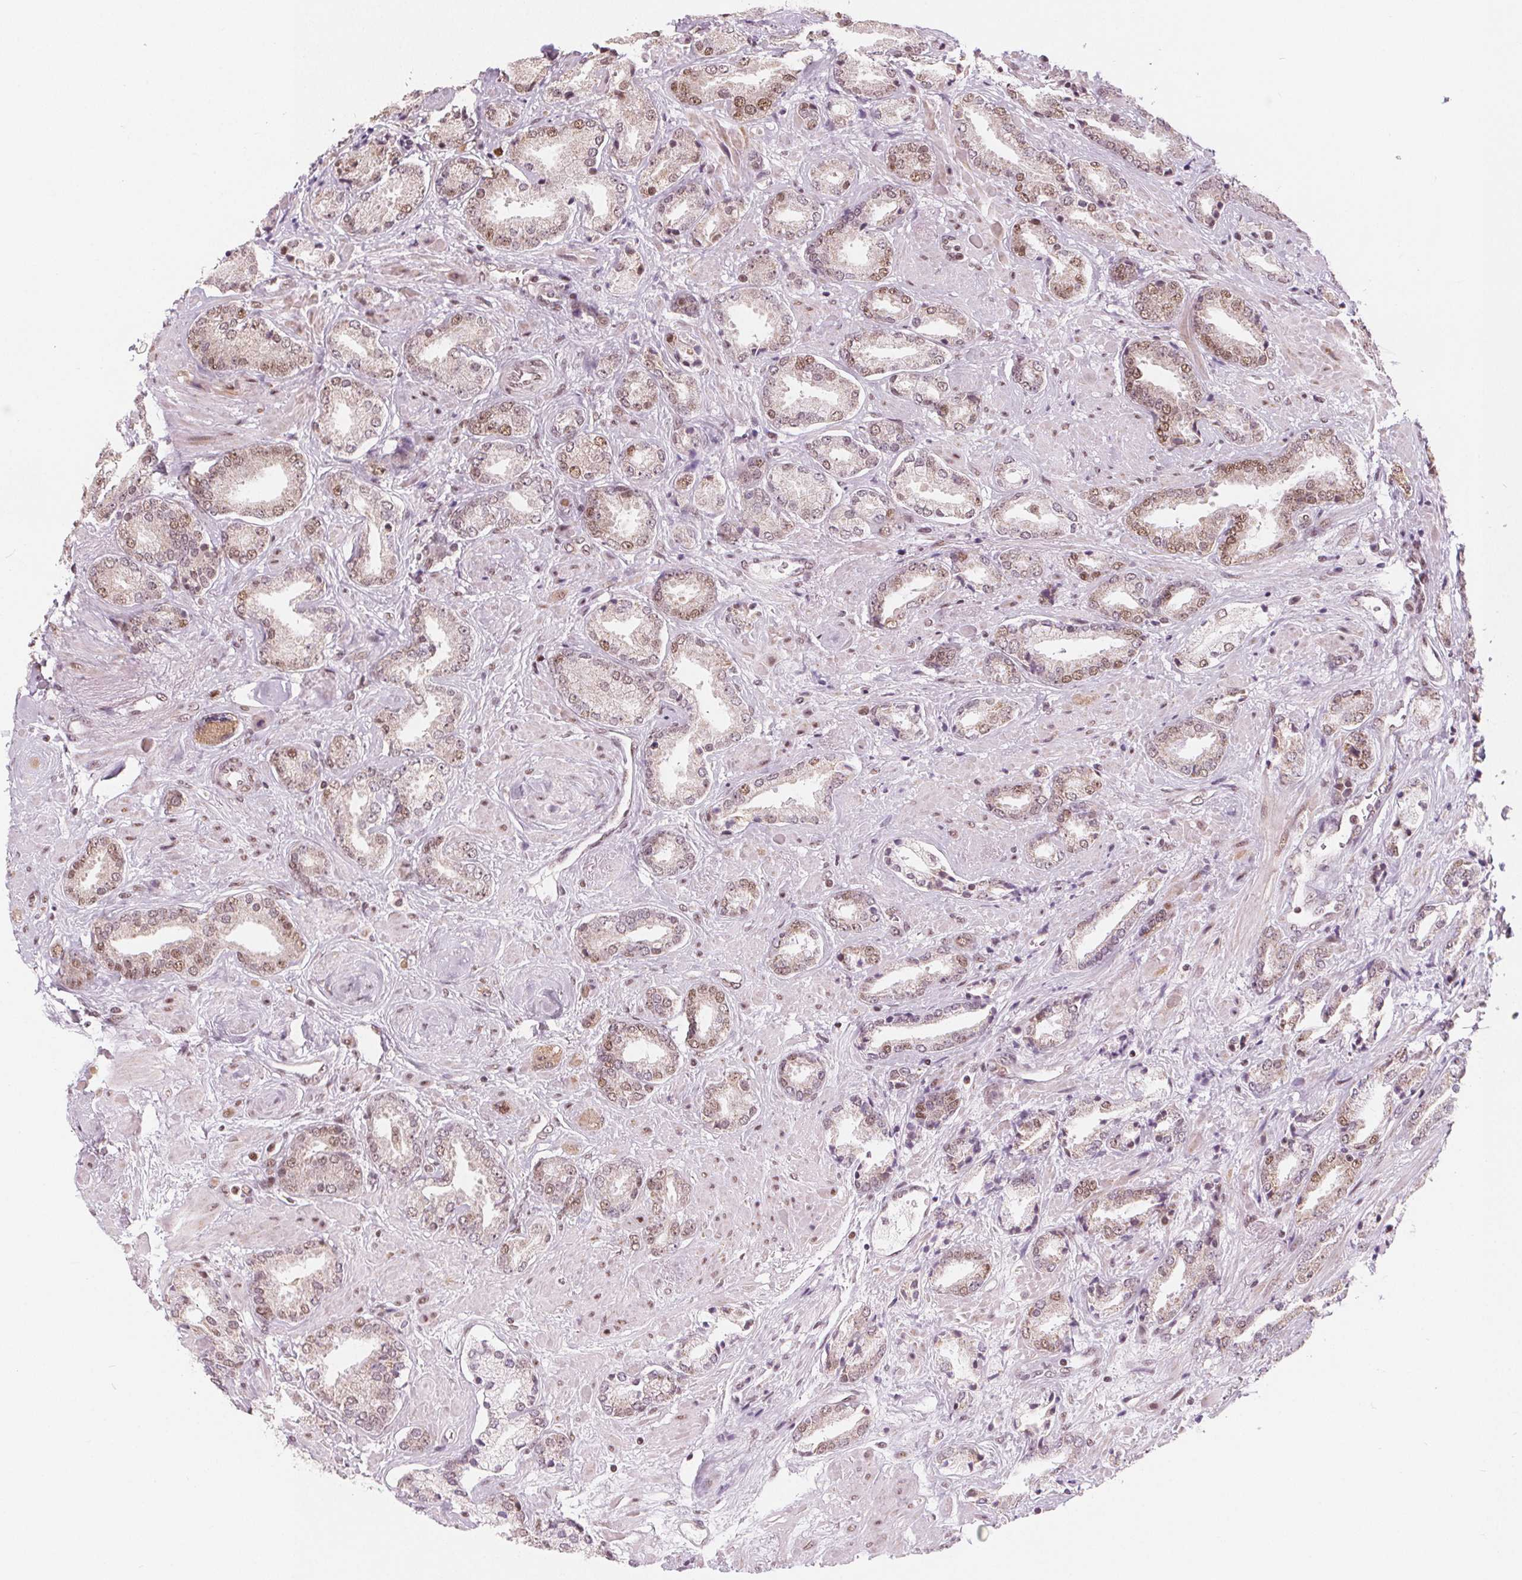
{"staining": {"intensity": "moderate", "quantity": "<25%", "location": "nuclear"}, "tissue": "prostate cancer", "cell_type": "Tumor cells", "image_type": "cancer", "snomed": [{"axis": "morphology", "description": "Adenocarcinoma, High grade"}, {"axis": "topography", "description": "Prostate"}], "caption": "Protein staining by immunohistochemistry (IHC) demonstrates moderate nuclear expression in approximately <25% of tumor cells in prostate cancer (high-grade adenocarcinoma). (Brightfield microscopy of DAB IHC at high magnification).", "gene": "DPM2", "patient": {"sex": "male", "age": 56}}